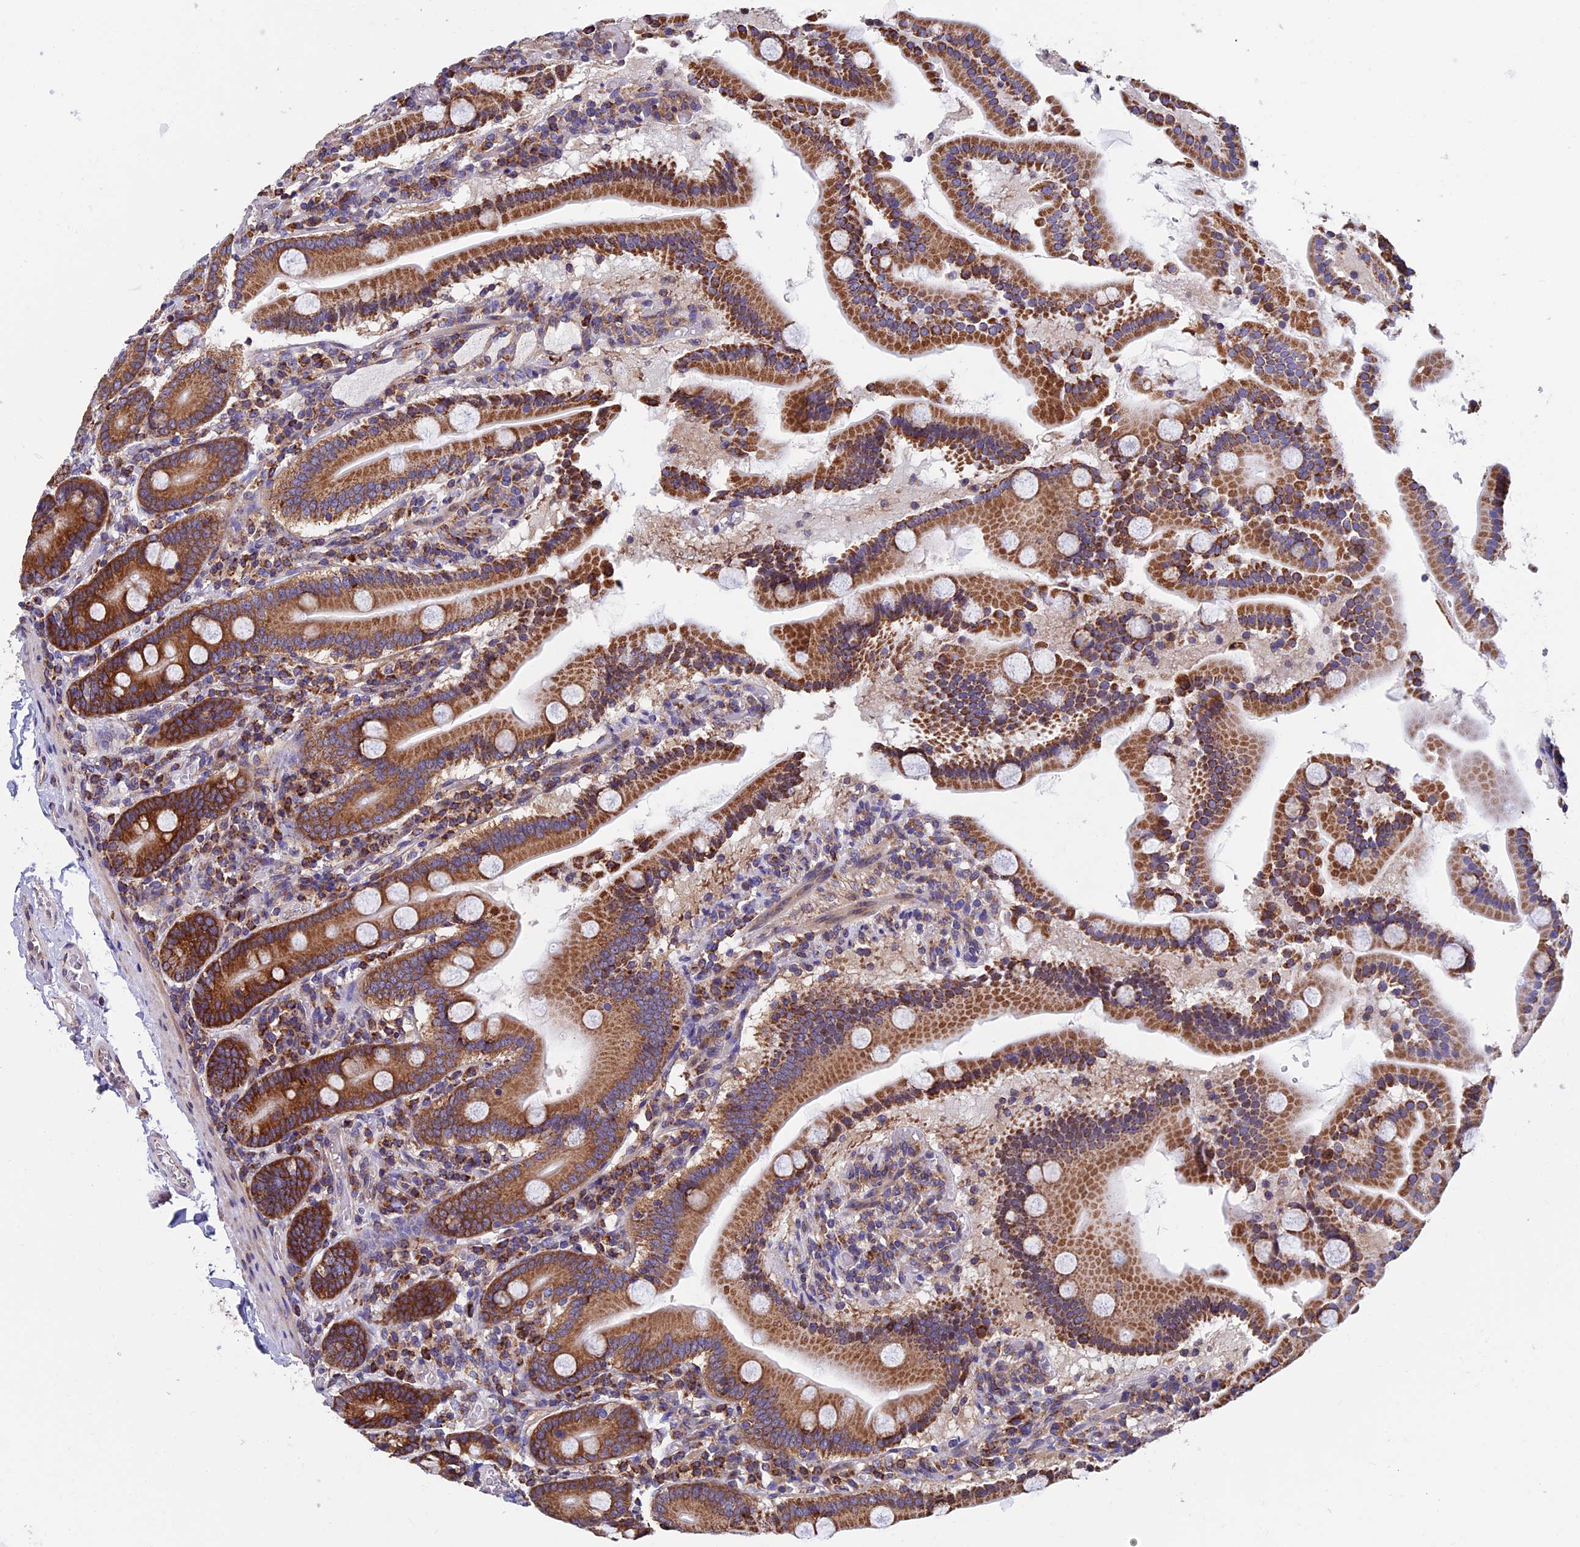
{"staining": {"intensity": "strong", "quantity": ">75%", "location": "cytoplasmic/membranous"}, "tissue": "duodenum", "cell_type": "Glandular cells", "image_type": "normal", "snomed": [{"axis": "morphology", "description": "Normal tissue, NOS"}, {"axis": "topography", "description": "Duodenum"}], "caption": "Duodenum stained with immunohistochemistry (IHC) shows strong cytoplasmic/membranous expression in about >75% of glandular cells. The protein of interest is stained brown, and the nuclei are stained in blue (DAB IHC with brightfield microscopy, high magnification).", "gene": "SLC9A5", "patient": {"sex": "male", "age": 55}}